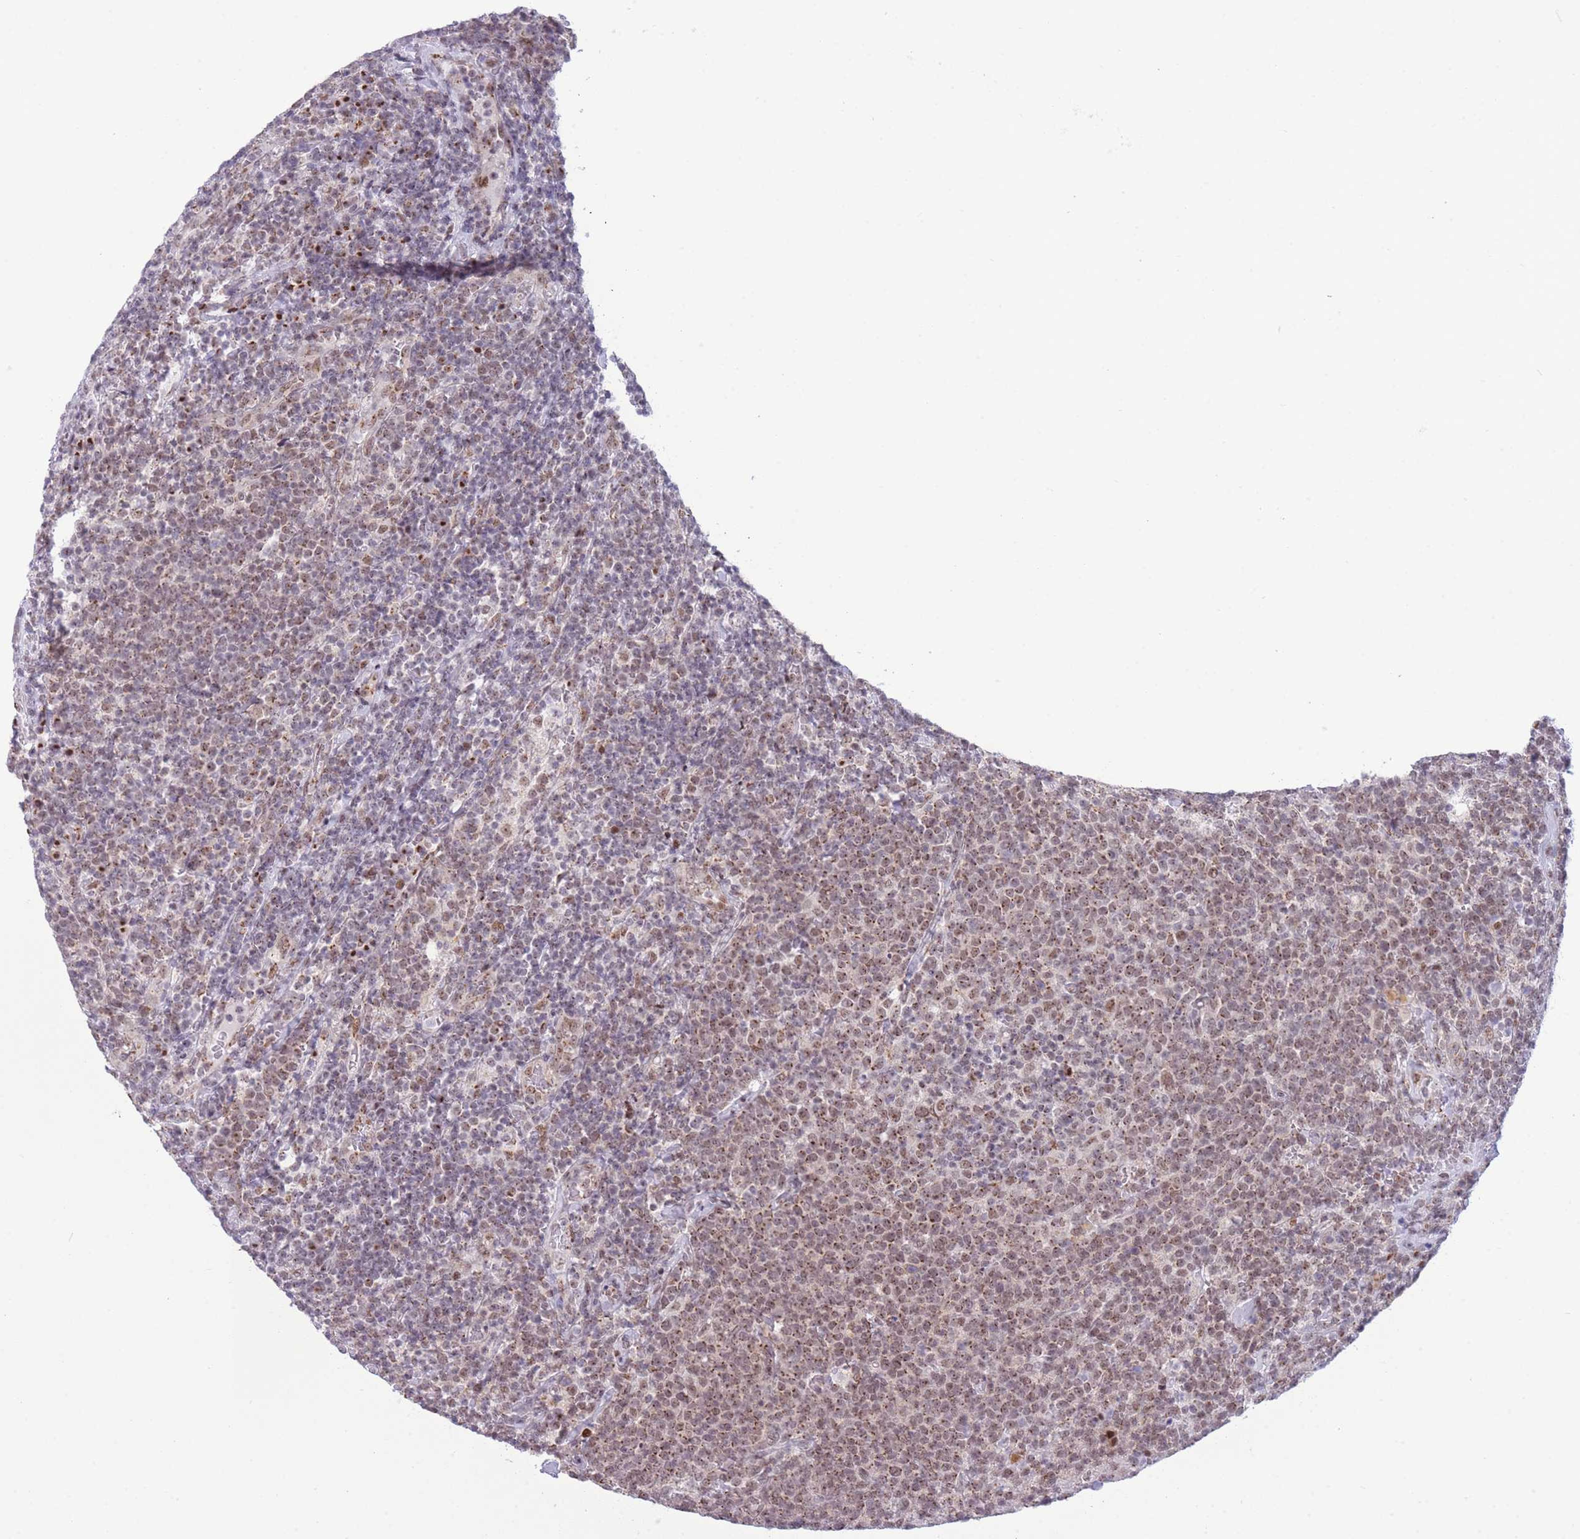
{"staining": {"intensity": "moderate", "quantity": ">75%", "location": "cytoplasmic/membranous,nuclear"}, "tissue": "lymphoma", "cell_type": "Tumor cells", "image_type": "cancer", "snomed": [{"axis": "morphology", "description": "Malignant lymphoma, non-Hodgkin's type, High grade"}, {"axis": "topography", "description": "Lymph node"}], "caption": "Moderate cytoplasmic/membranous and nuclear protein positivity is identified in approximately >75% of tumor cells in malignant lymphoma, non-Hodgkin's type (high-grade).", "gene": "INO80C", "patient": {"sex": "male", "age": 61}}